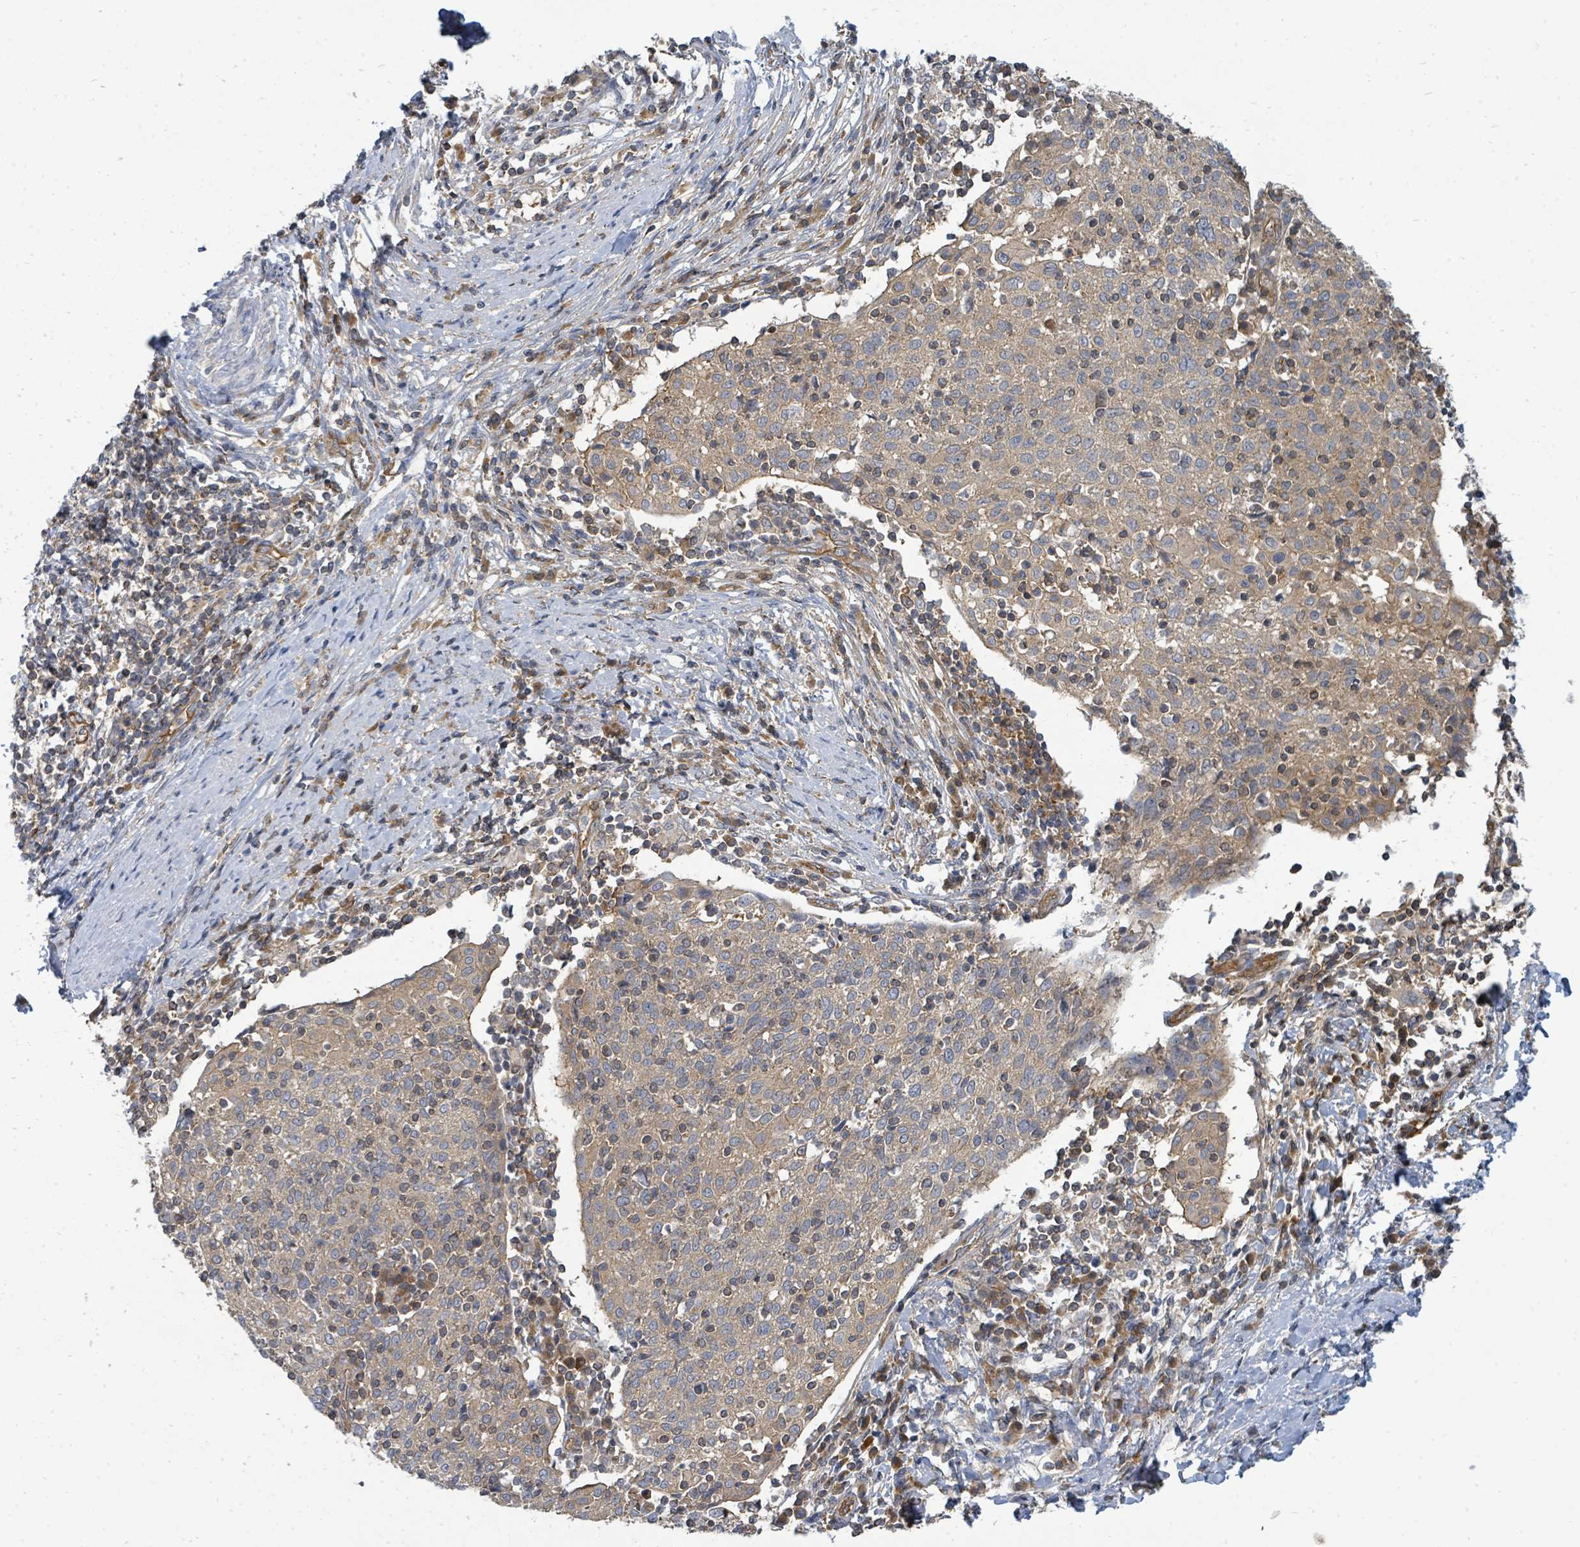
{"staining": {"intensity": "weak", "quantity": "25%-75%", "location": "cytoplasmic/membranous"}, "tissue": "cervical cancer", "cell_type": "Tumor cells", "image_type": "cancer", "snomed": [{"axis": "morphology", "description": "Squamous cell carcinoma, NOS"}, {"axis": "topography", "description": "Cervix"}], "caption": "This micrograph reveals IHC staining of human cervical squamous cell carcinoma, with low weak cytoplasmic/membranous positivity in approximately 25%-75% of tumor cells.", "gene": "BOLA2B", "patient": {"sex": "female", "age": 52}}